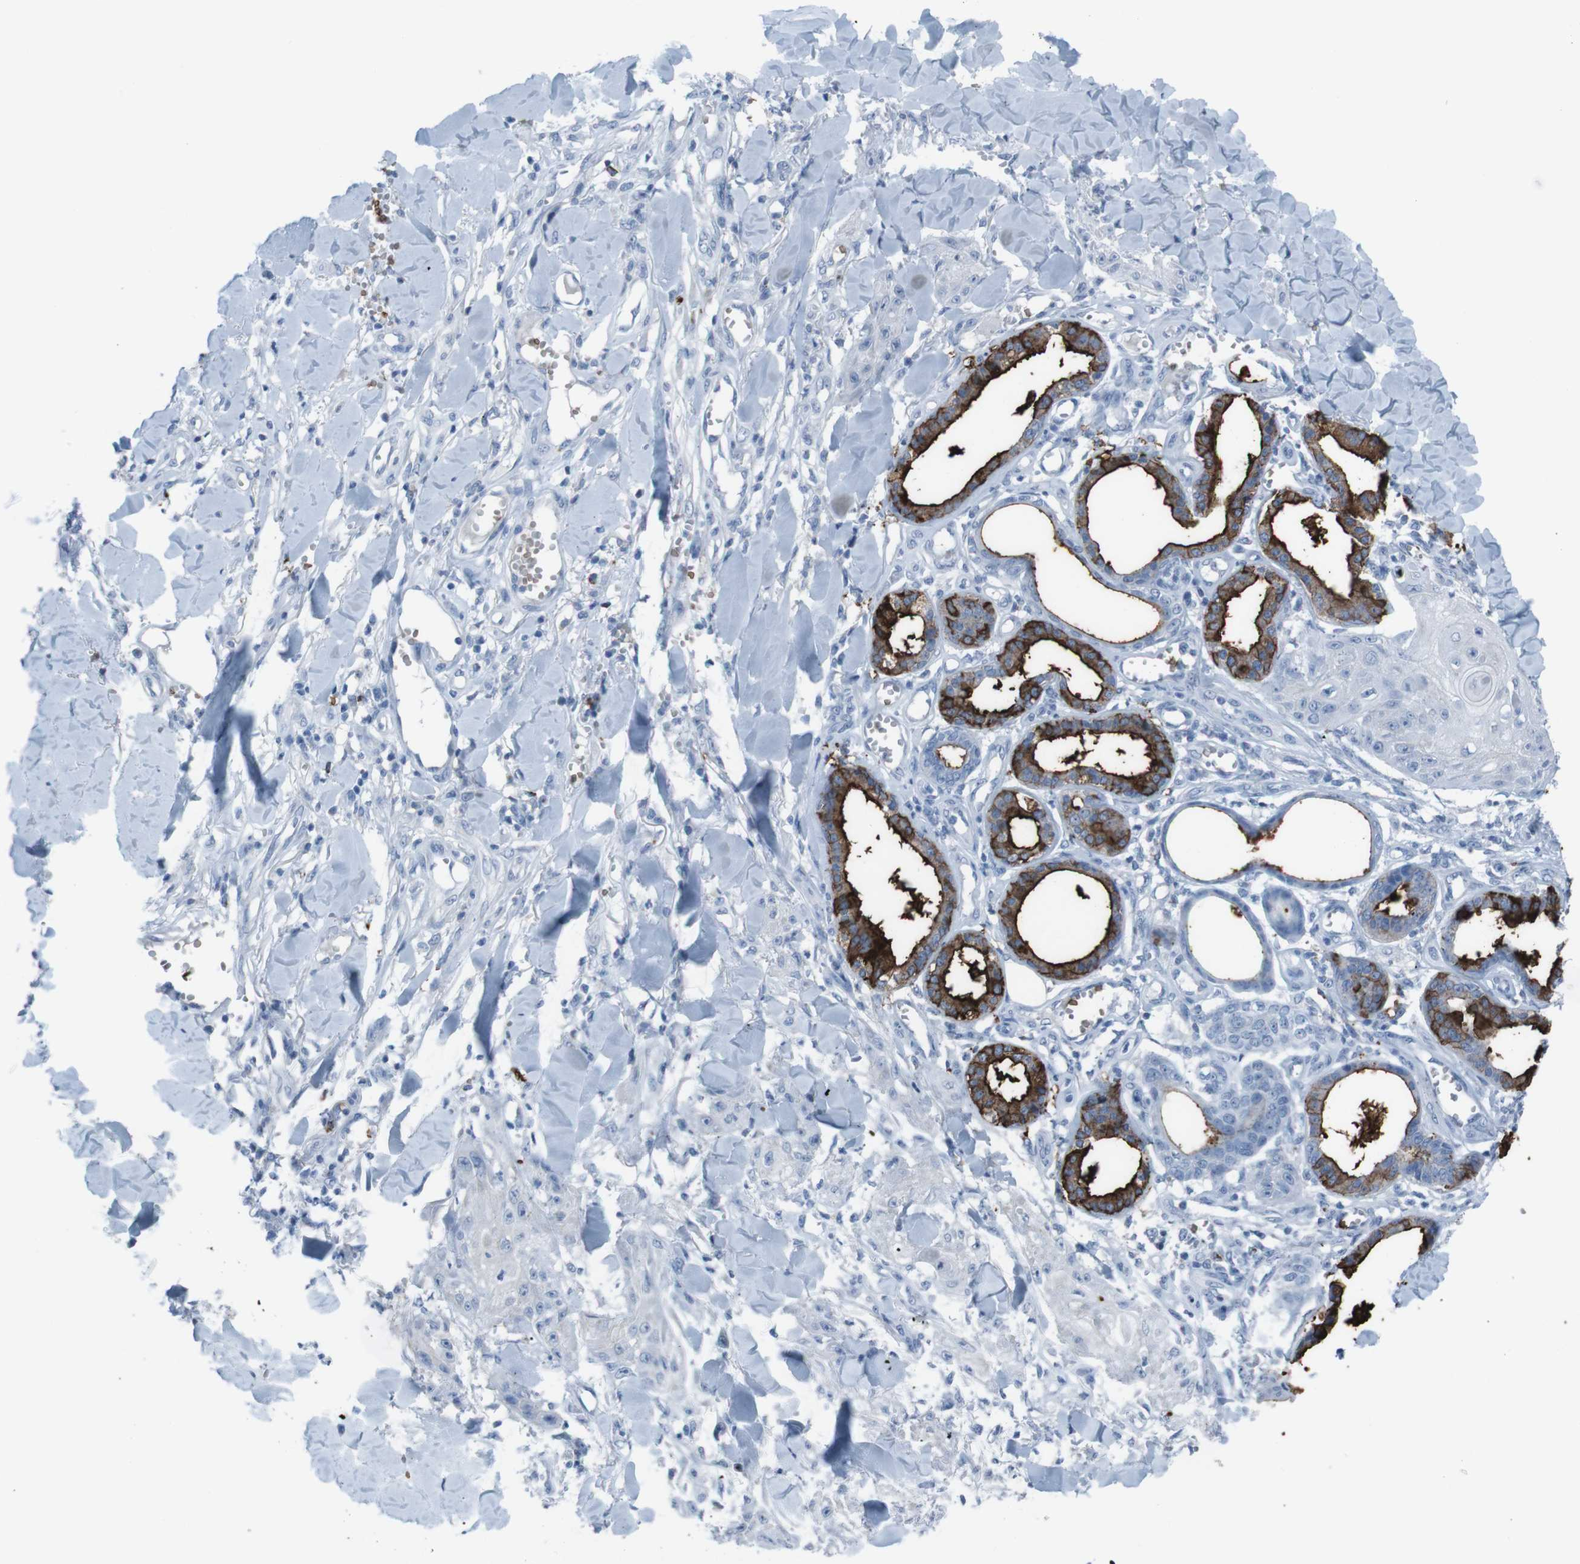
{"staining": {"intensity": "negative", "quantity": "none", "location": "none"}, "tissue": "skin cancer", "cell_type": "Tumor cells", "image_type": "cancer", "snomed": [{"axis": "morphology", "description": "Squamous cell carcinoma, NOS"}, {"axis": "topography", "description": "Skin"}], "caption": "Immunohistochemistry micrograph of skin cancer stained for a protein (brown), which exhibits no staining in tumor cells.", "gene": "ST6GAL1", "patient": {"sex": "male", "age": 74}}